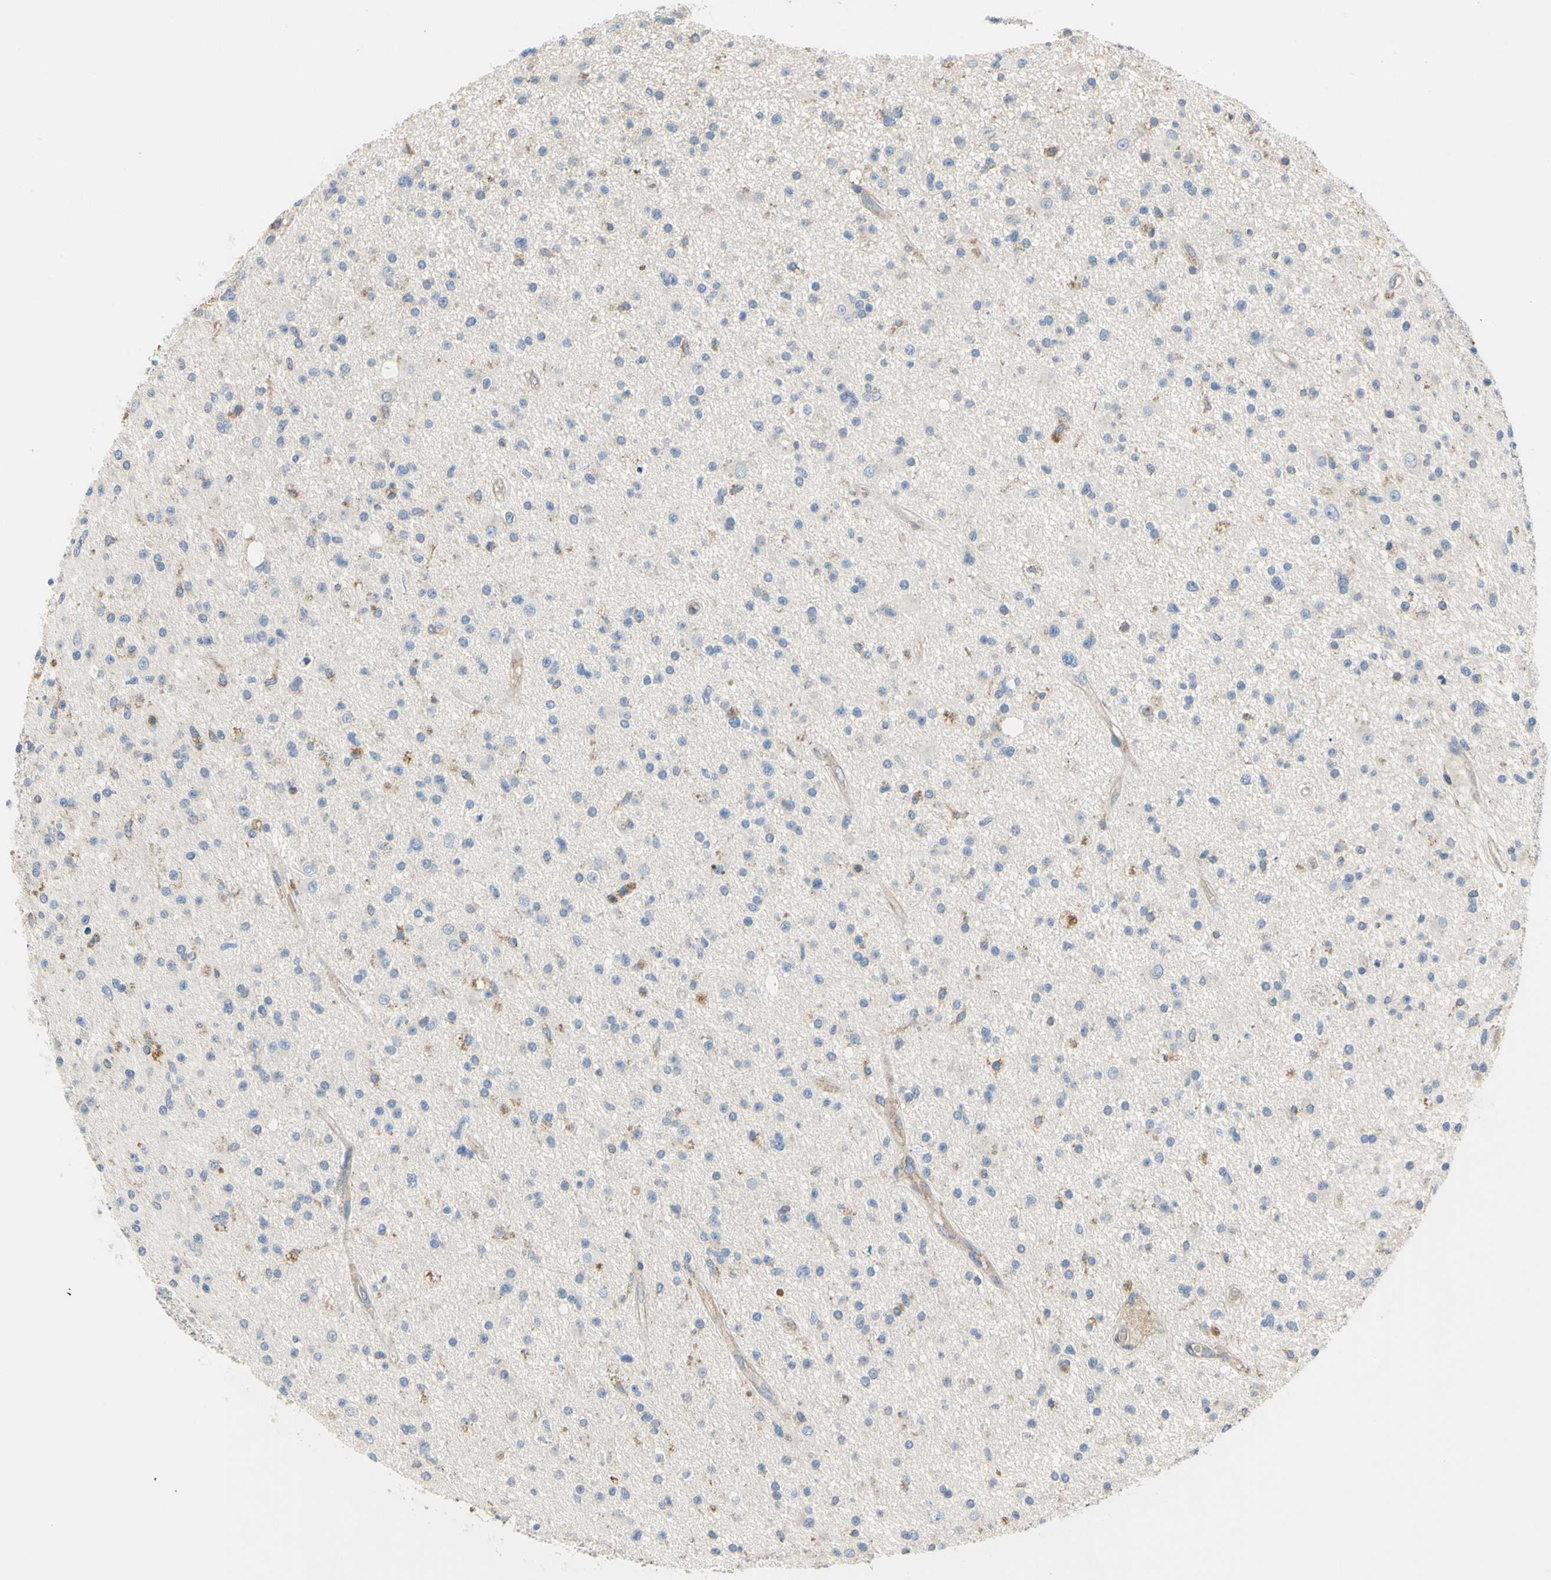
{"staining": {"intensity": "negative", "quantity": "none", "location": "none"}, "tissue": "glioma", "cell_type": "Tumor cells", "image_type": "cancer", "snomed": [{"axis": "morphology", "description": "Glioma, malignant, High grade"}, {"axis": "topography", "description": "Brain"}], "caption": "This is a photomicrograph of IHC staining of malignant glioma (high-grade), which shows no expression in tumor cells.", "gene": "BECN1", "patient": {"sex": "male", "age": 33}}